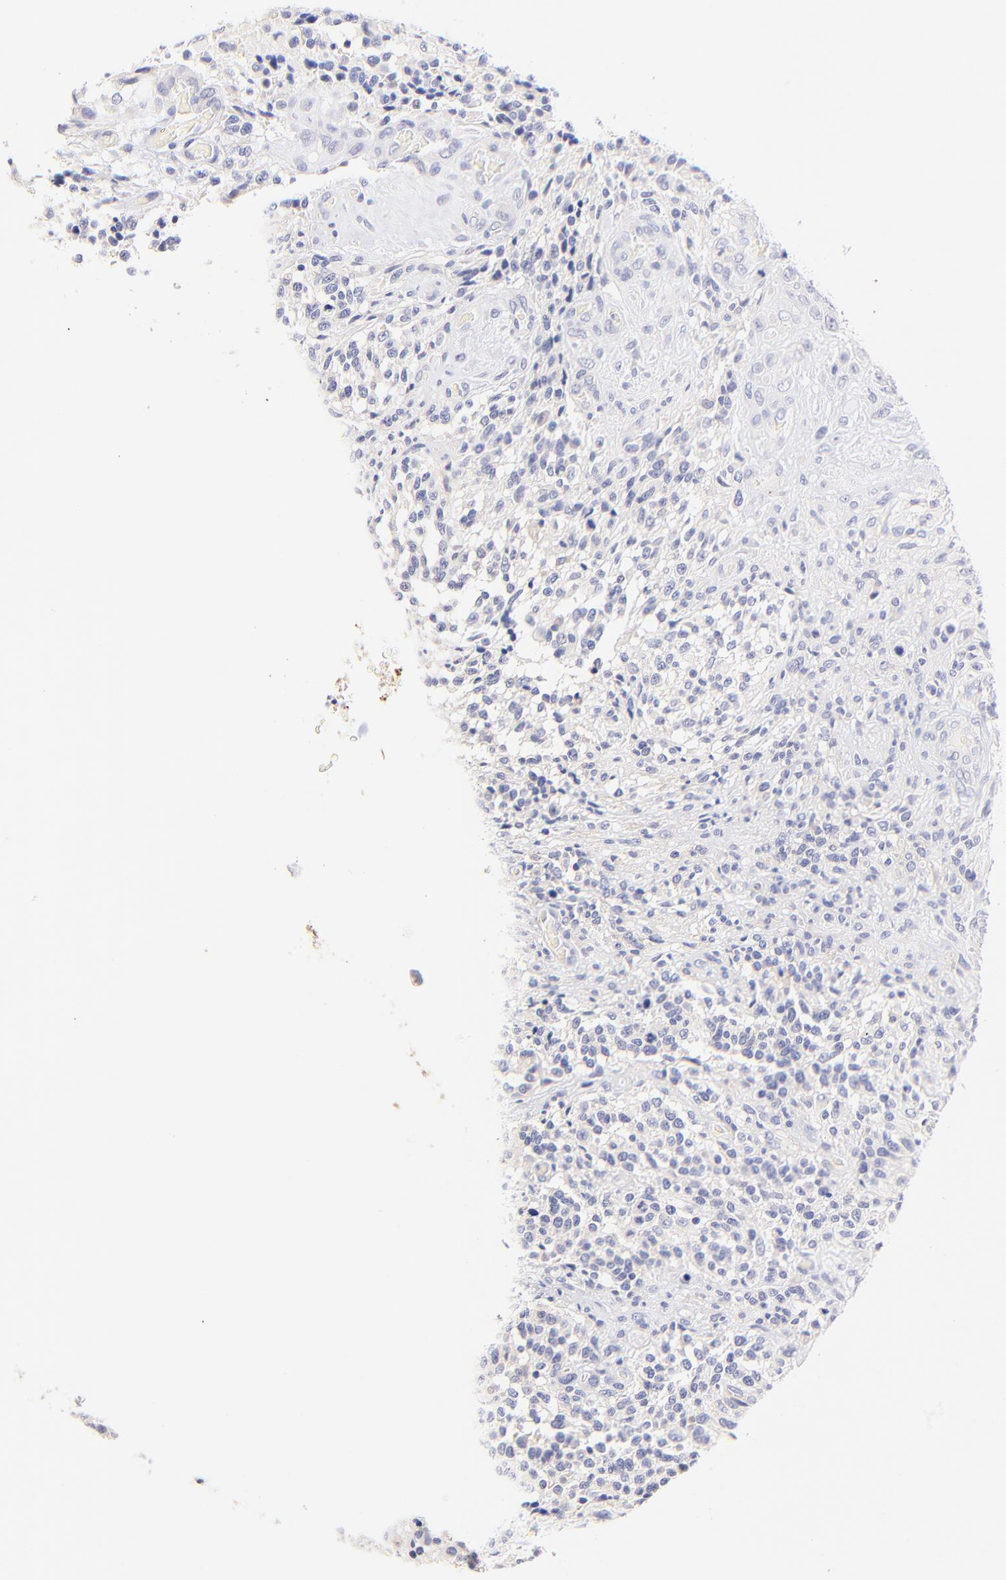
{"staining": {"intensity": "negative", "quantity": "none", "location": "none"}, "tissue": "glioma", "cell_type": "Tumor cells", "image_type": "cancer", "snomed": [{"axis": "morphology", "description": "Glioma, malignant, High grade"}, {"axis": "topography", "description": "Brain"}], "caption": "An image of human glioma is negative for staining in tumor cells.", "gene": "RAB3A", "patient": {"sex": "male", "age": 36}}